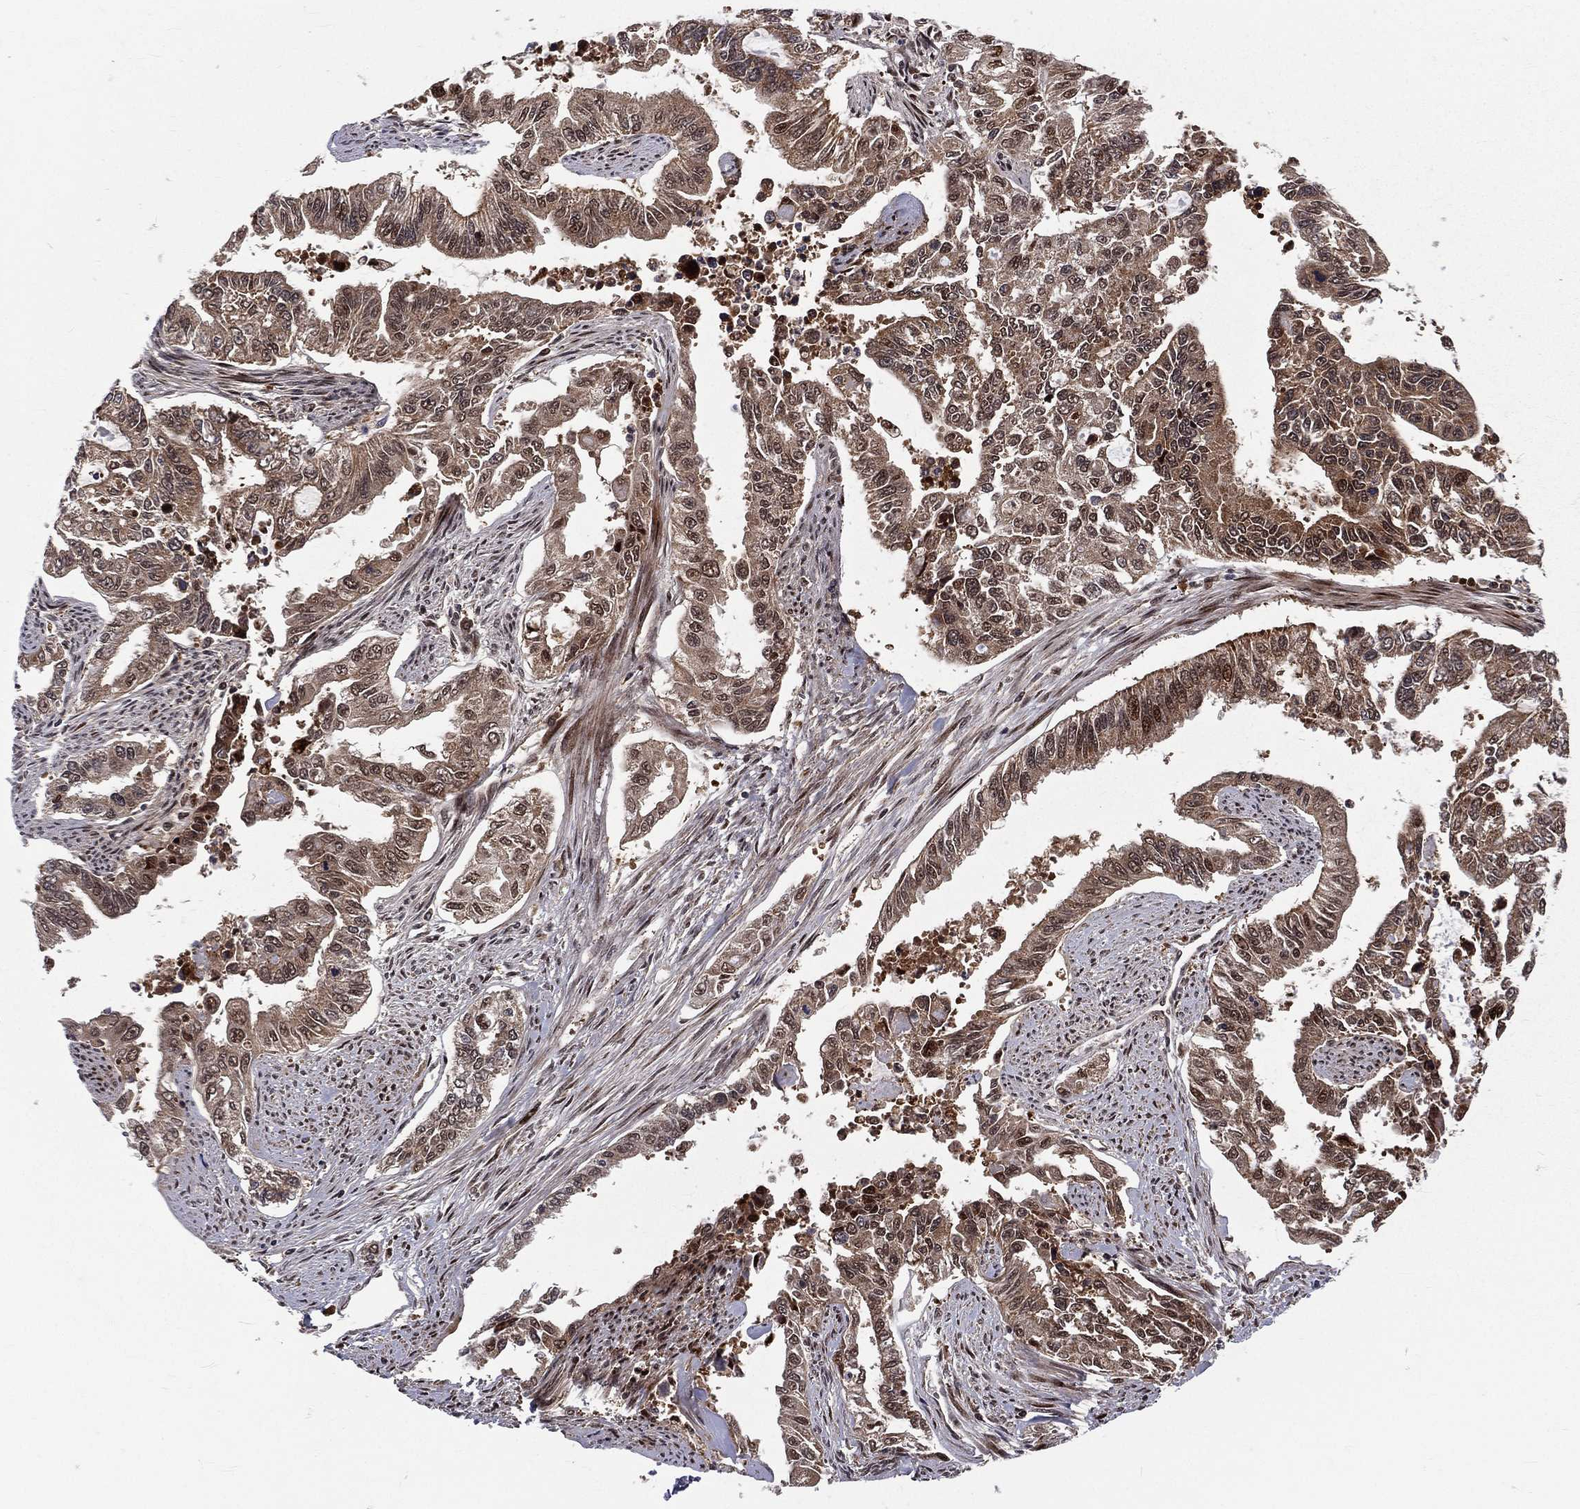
{"staining": {"intensity": "moderate", "quantity": ">75%", "location": "cytoplasmic/membranous,nuclear"}, "tissue": "endometrial cancer", "cell_type": "Tumor cells", "image_type": "cancer", "snomed": [{"axis": "morphology", "description": "Adenocarcinoma, NOS"}, {"axis": "topography", "description": "Uterus"}], "caption": "Immunohistochemistry micrograph of neoplastic tissue: endometrial cancer stained using immunohistochemistry (IHC) demonstrates medium levels of moderate protein expression localized specifically in the cytoplasmic/membranous and nuclear of tumor cells, appearing as a cytoplasmic/membranous and nuclear brown color.", "gene": "MDM2", "patient": {"sex": "female", "age": 59}}